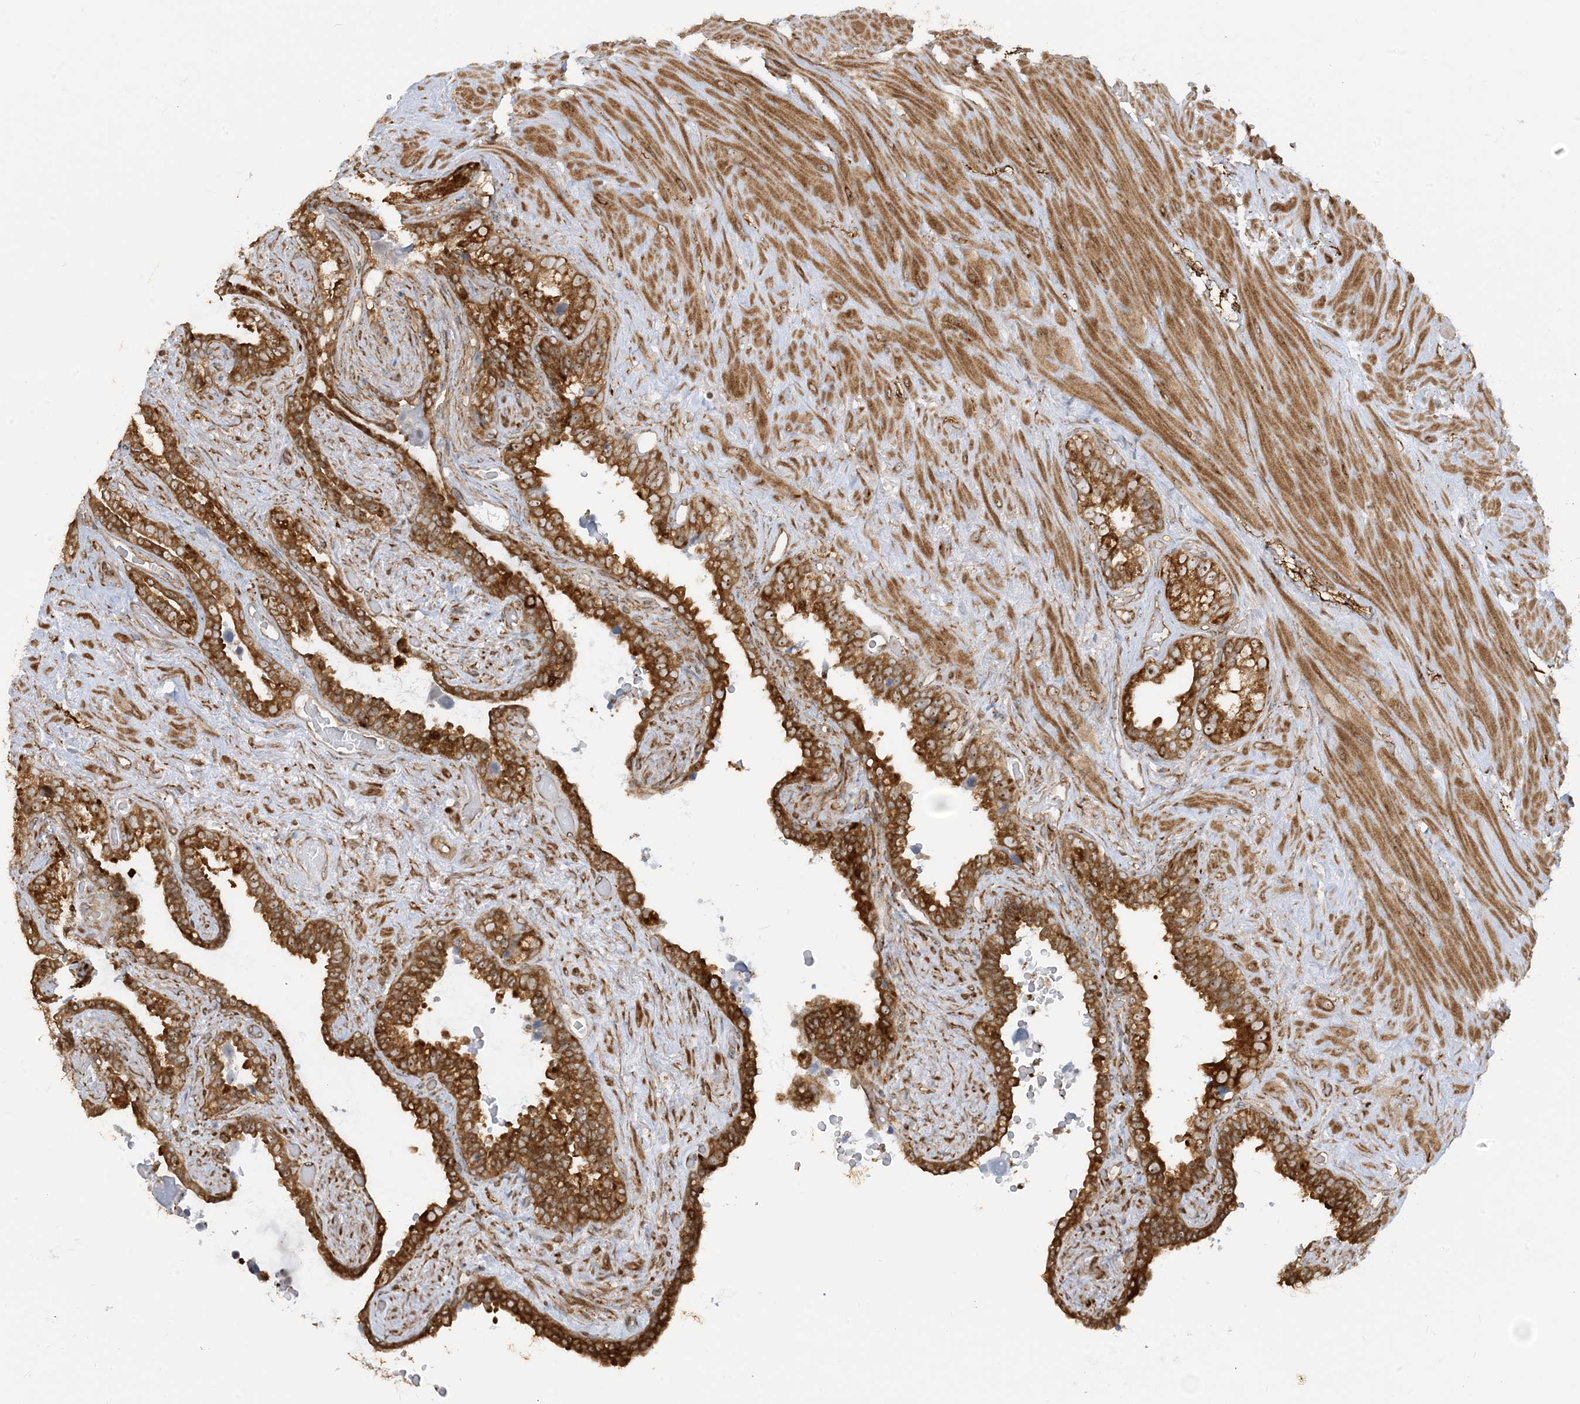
{"staining": {"intensity": "strong", "quantity": ">75%", "location": "cytoplasmic/membranous"}, "tissue": "seminal vesicle", "cell_type": "Glandular cells", "image_type": "normal", "snomed": [{"axis": "morphology", "description": "Normal tissue, NOS"}, {"axis": "topography", "description": "Seminal veicle"}], "caption": "Immunohistochemistry (IHC) image of normal seminal vesicle stained for a protein (brown), which reveals high levels of strong cytoplasmic/membranous expression in approximately >75% of glandular cells.", "gene": "SRP72", "patient": {"sex": "male", "age": 80}}